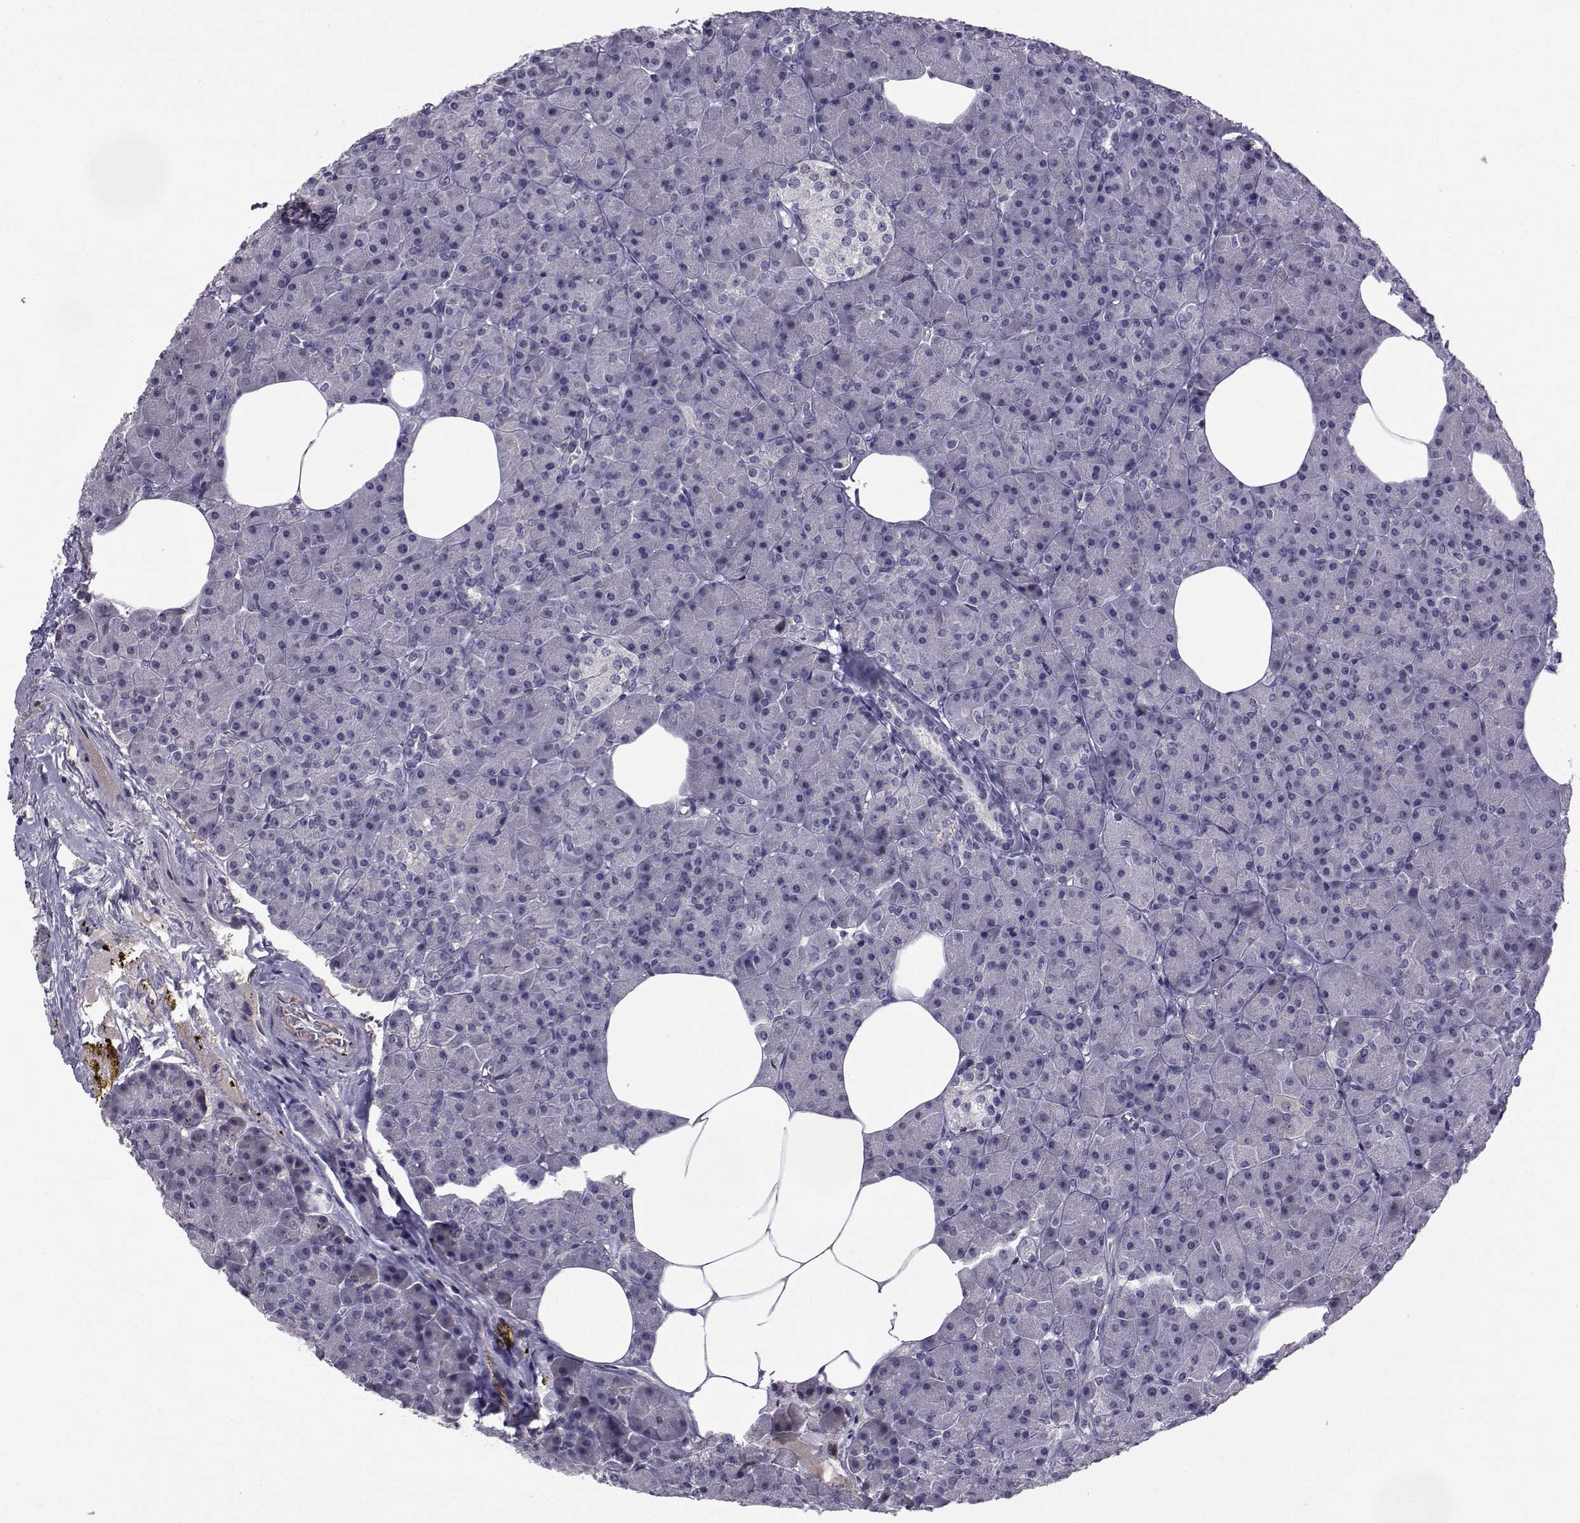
{"staining": {"intensity": "negative", "quantity": "none", "location": "none"}, "tissue": "pancreas", "cell_type": "Exocrine glandular cells", "image_type": "normal", "snomed": [{"axis": "morphology", "description": "Normal tissue, NOS"}, {"axis": "topography", "description": "Pancreas"}], "caption": "DAB immunohistochemical staining of unremarkable human pancreas reveals no significant staining in exocrine glandular cells. The staining was performed using DAB (3,3'-diaminobenzidine) to visualize the protein expression in brown, while the nuclei were stained in blue with hematoxylin (Magnification: 20x).", "gene": "TNFRSF11B", "patient": {"sex": "female", "age": 45}}